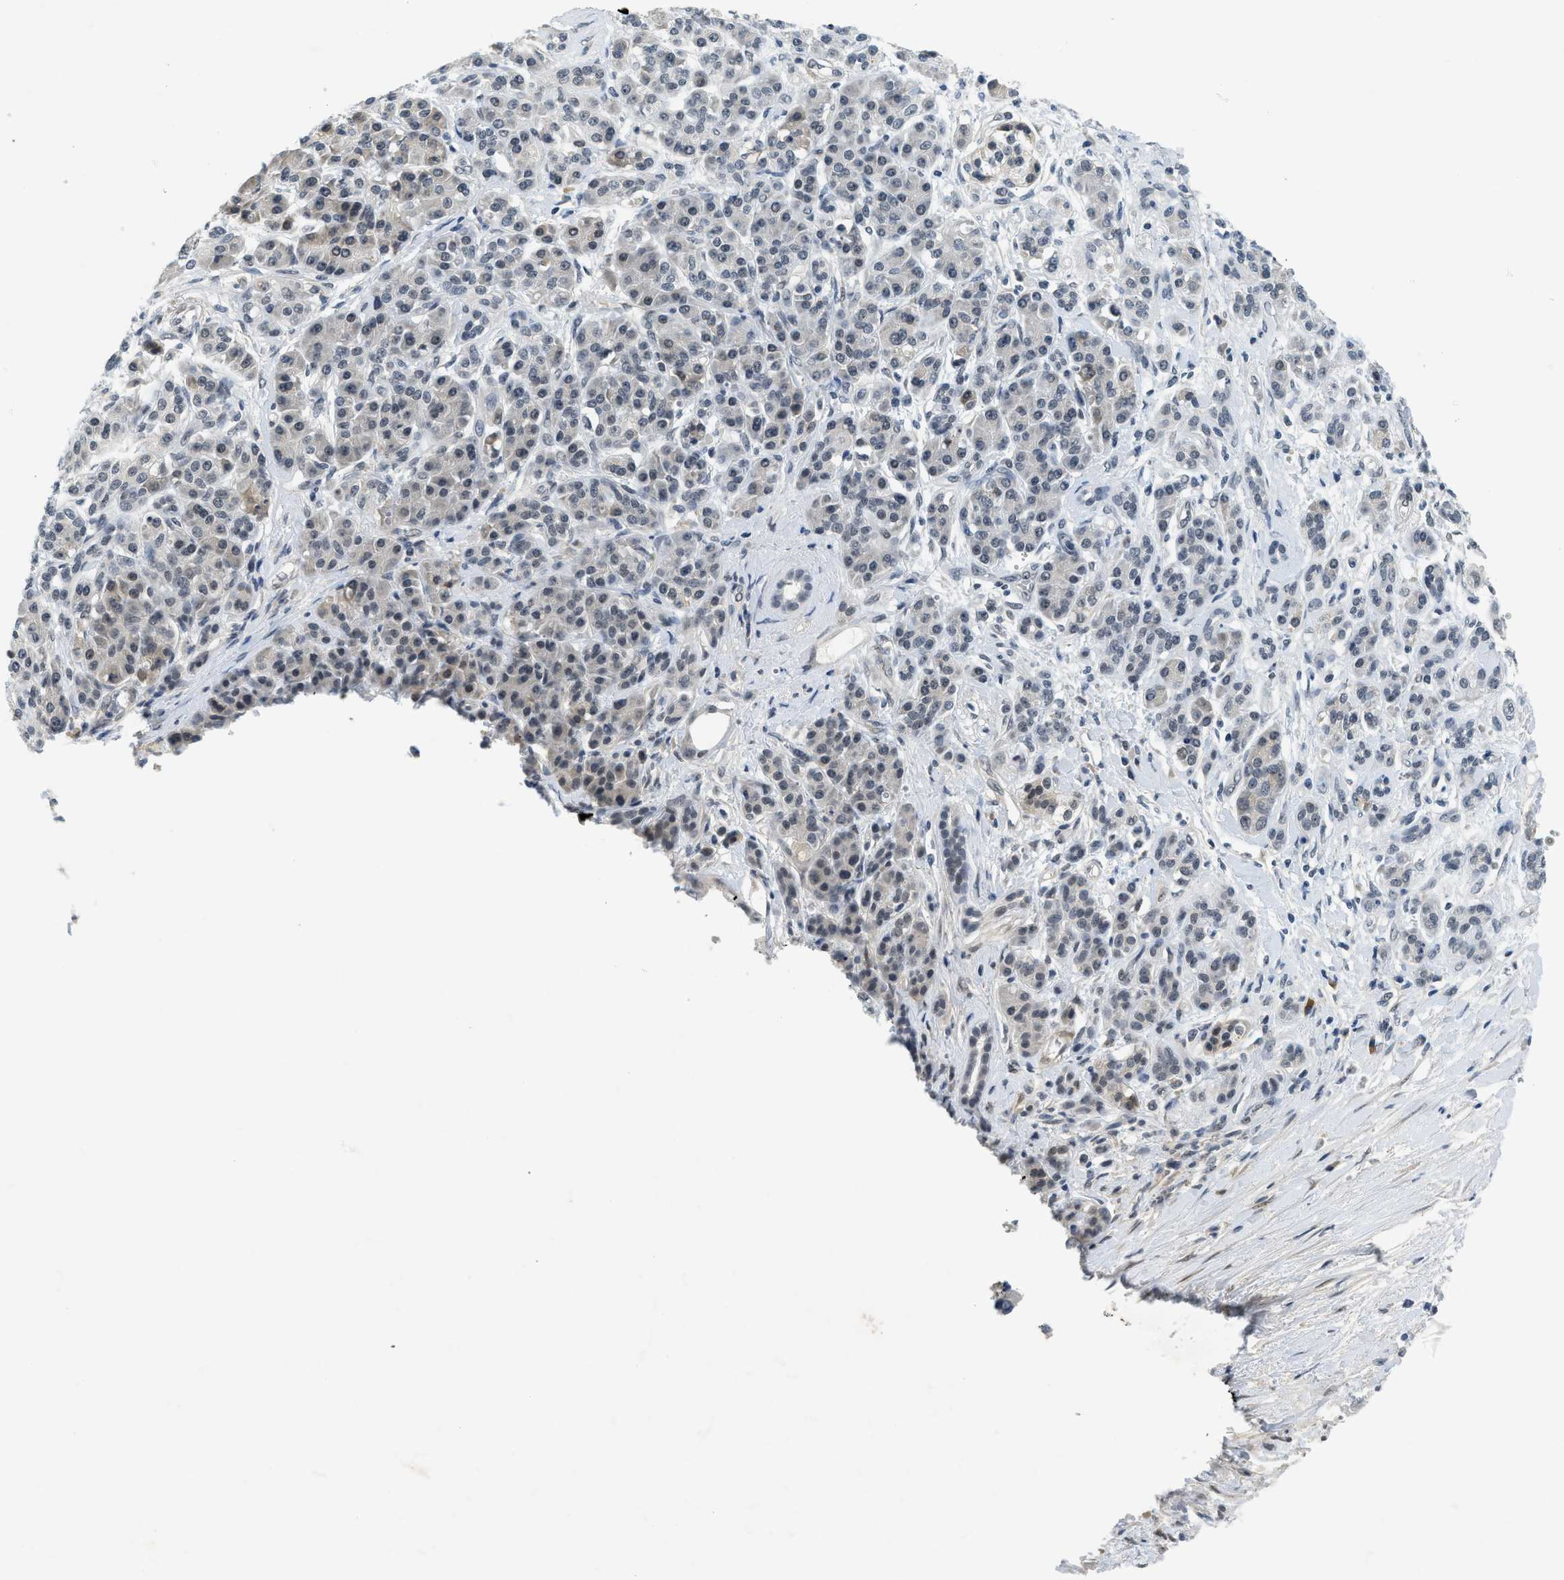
{"staining": {"intensity": "weak", "quantity": "<25%", "location": "nuclear"}, "tissue": "pancreatic cancer", "cell_type": "Tumor cells", "image_type": "cancer", "snomed": [{"axis": "morphology", "description": "Adenocarcinoma, NOS"}, {"axis": "topography", "description": "Pancreas"}], "caption": "A histopathology image of pancreatic cancer stained for a protein displays no brown staining in tumor cells.", "gene": "MZF1", "patient": {"sex": "female", "age": 56}}